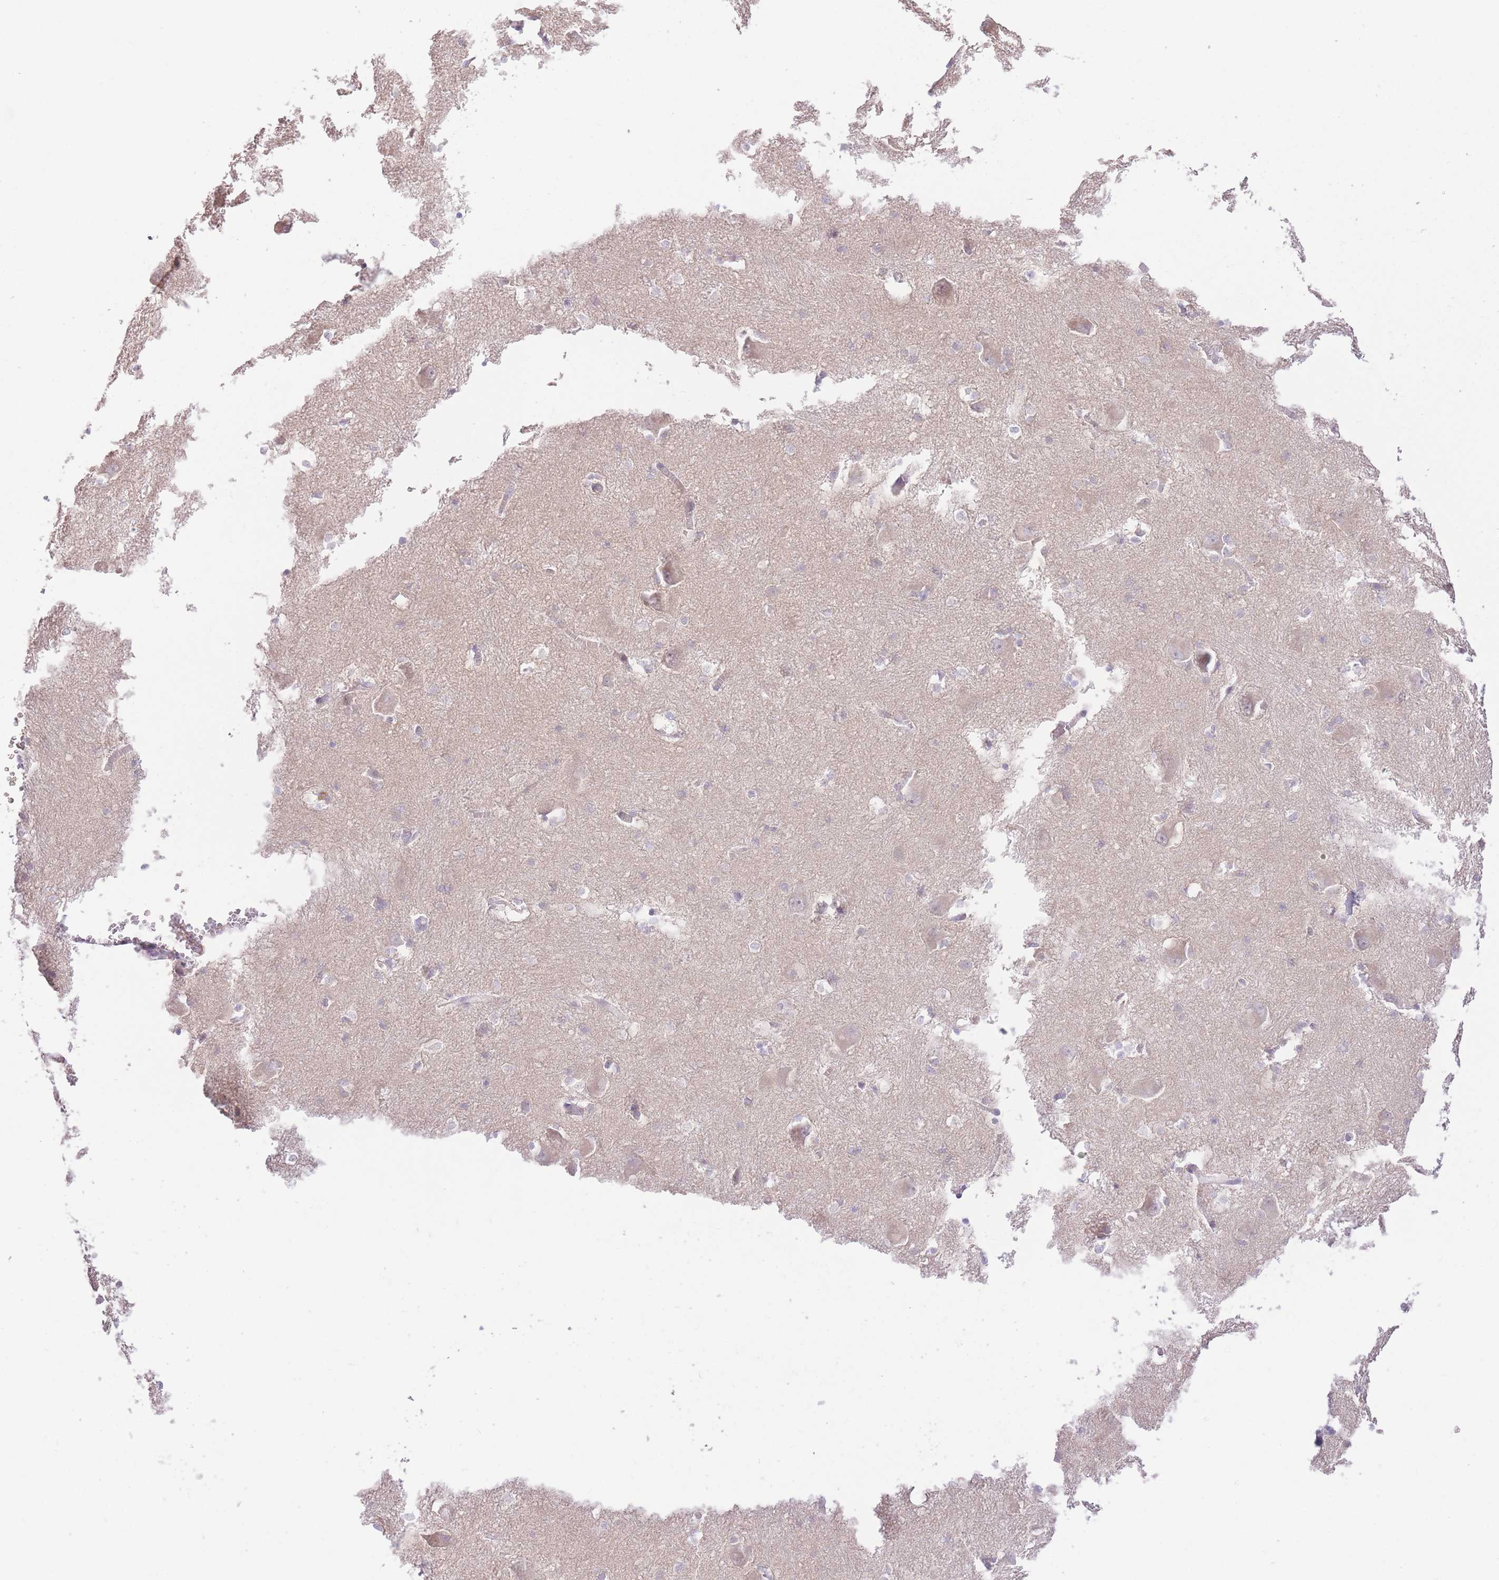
{"staining": {"intensity": "negative", "quantity": "none", "location": "none"}, "tissue": "caudate", "cell_type": "Glial cells", "image_type": "normal", "snomed": [{"axis": "morphology", "description": "Normal tissue, NOS"}, {"axis": "topography", "description": "Lateral ventricle wall"}], "caption": "DAB immunohistochemical staining of normal caudate reveals no significant expression in glial cells.", "gene": "LIPH", "patient": {"sex": "male", "age": 37}}